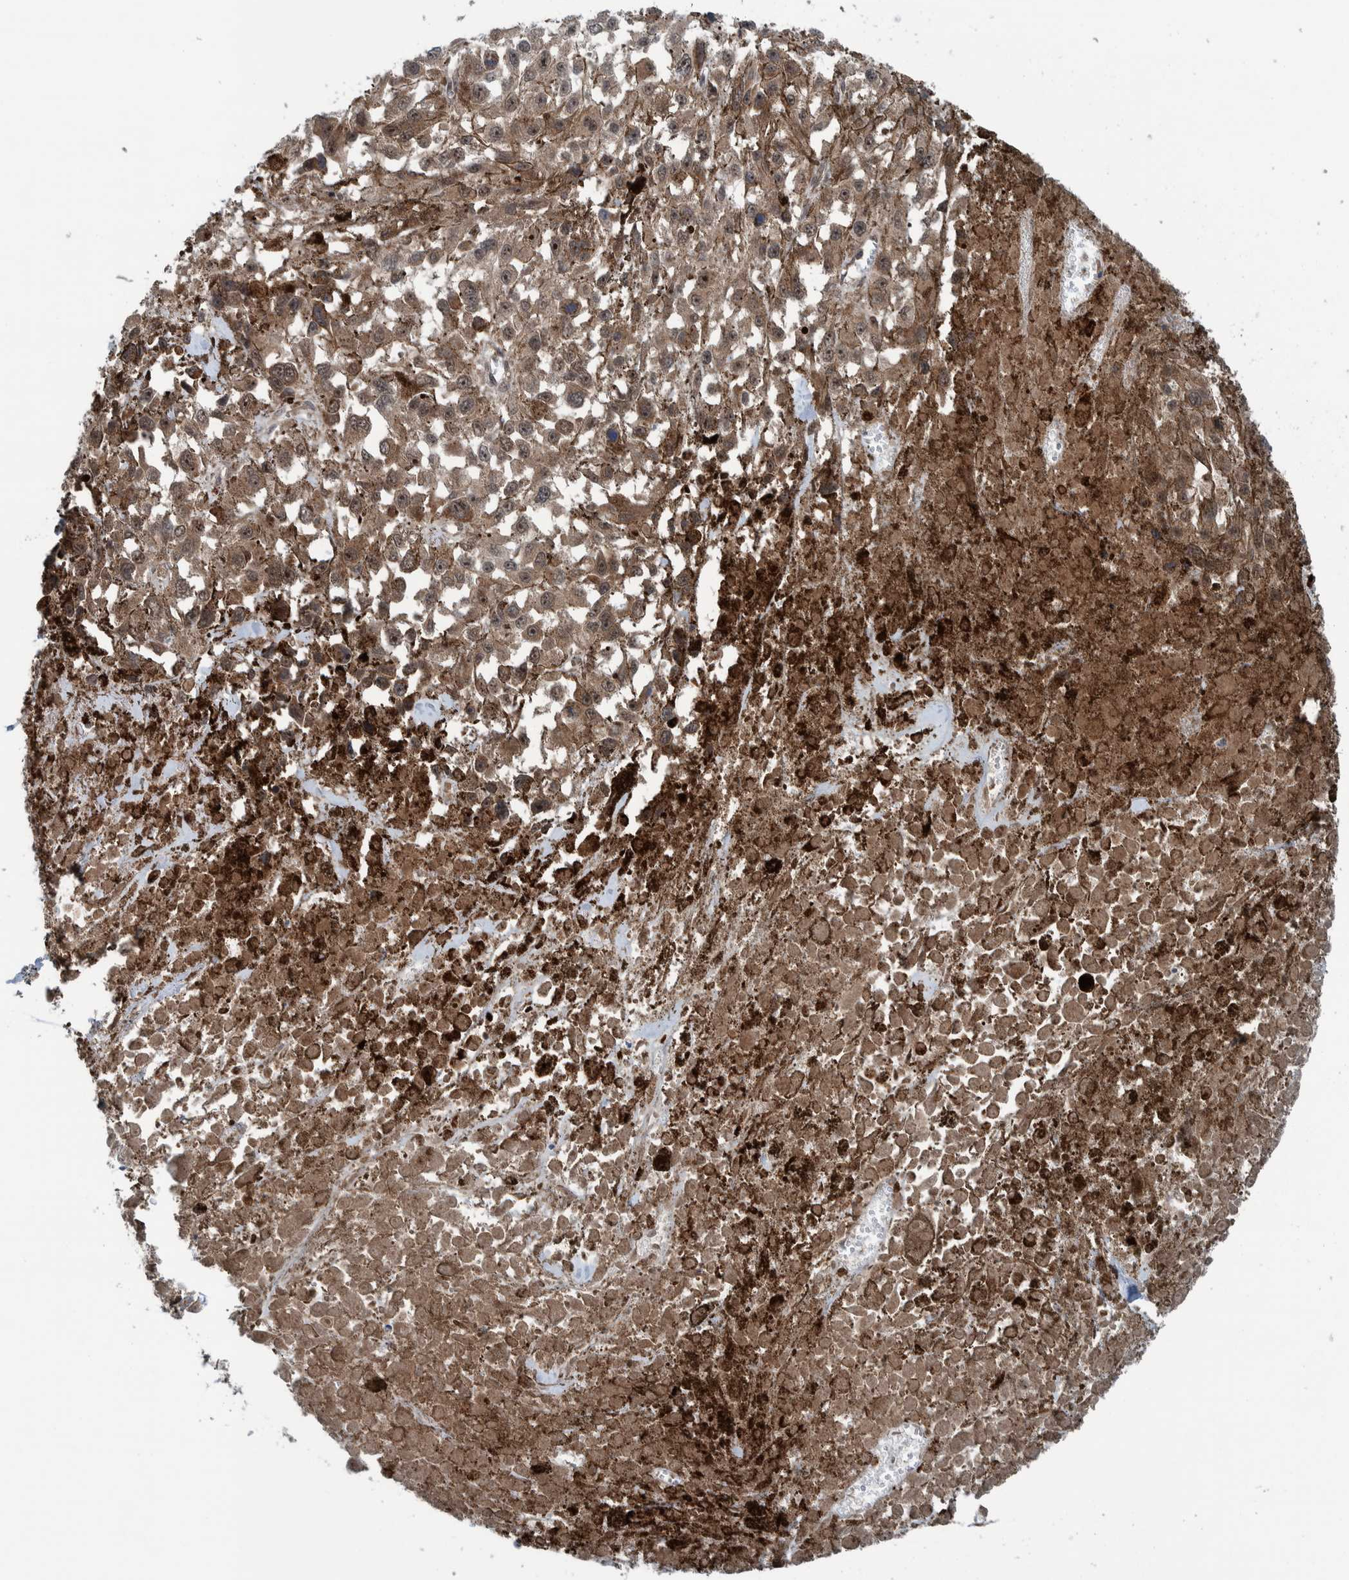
{"staining": {"intensity": "moderate", "quantity": ">75%", "location": "cytoplasmic/membranous"}, "tissue": "melanoma", "cell_type": "Tumor cells", "image_type": "cancer", "snomed": [{"axis": "morphology", "description": "Malignant melanoma, Metastatic site"}, {"axis": "topography", "description": "Lymph node"}], "caption": "Protein expression analysis of human malignant melanoma (metastatic site) reveals moderate cytoplasmic/membranous expression in approximately >75% of tumor cells.", "gene": "CUEDC1", "patient": {"sex": "male", "age": 59}}